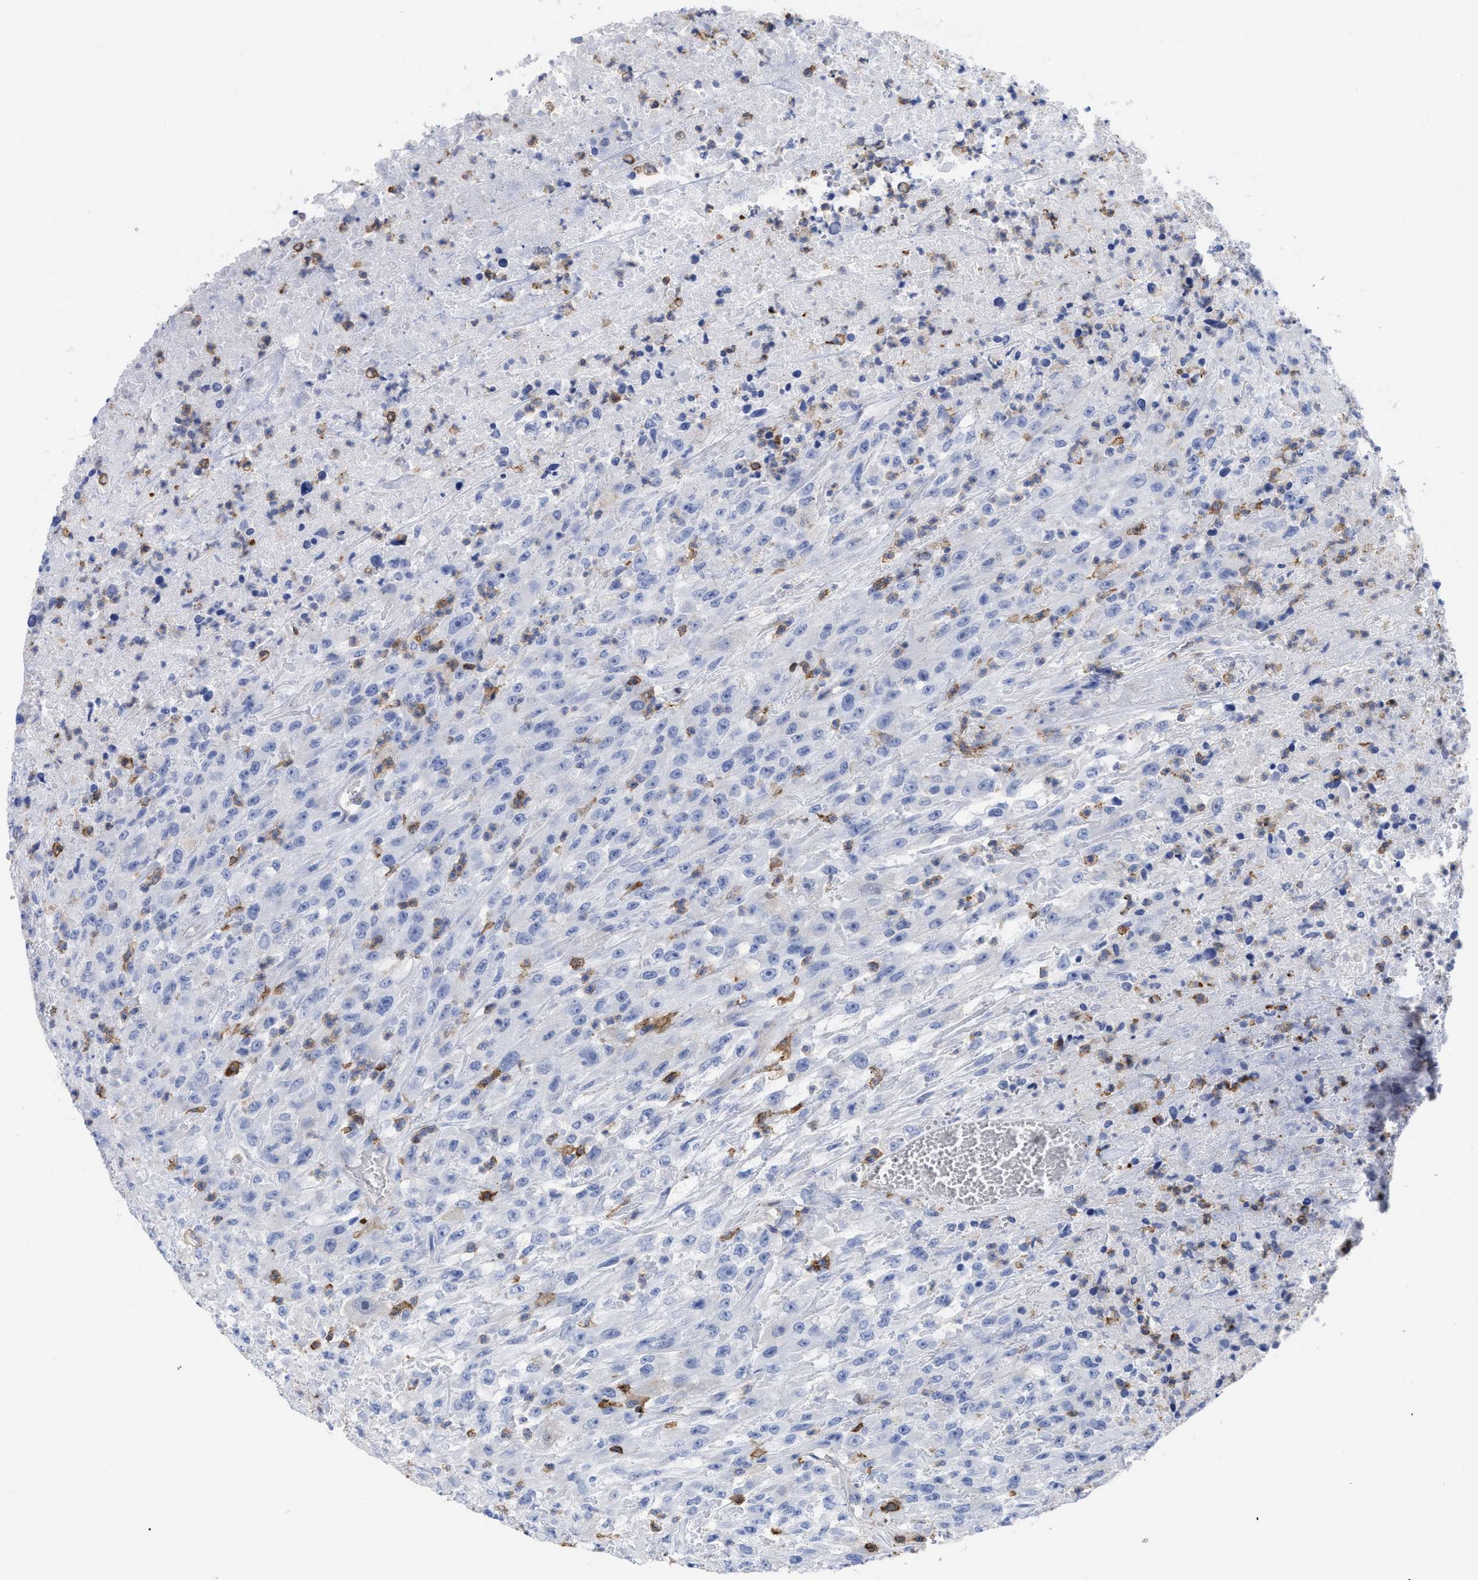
{"staining": {"intensity": "negative", "quantity": "none", "location": "none"}, "tissue": "urothelial cancer", "cell_type": "Tumor cells", "image_type": "cancer", "snomed": [{"axis": "morphology", "description": "Urothelial carcinoma, High grade"}, {"axis": "topography", "description": "Urinary bladder"}], "caption": "Micrograph shows no protein positivity in tumor cells of urothelial cancer tissue.", "gene": "HCLS1", "patient": {"sex": "male", "age": 46}}